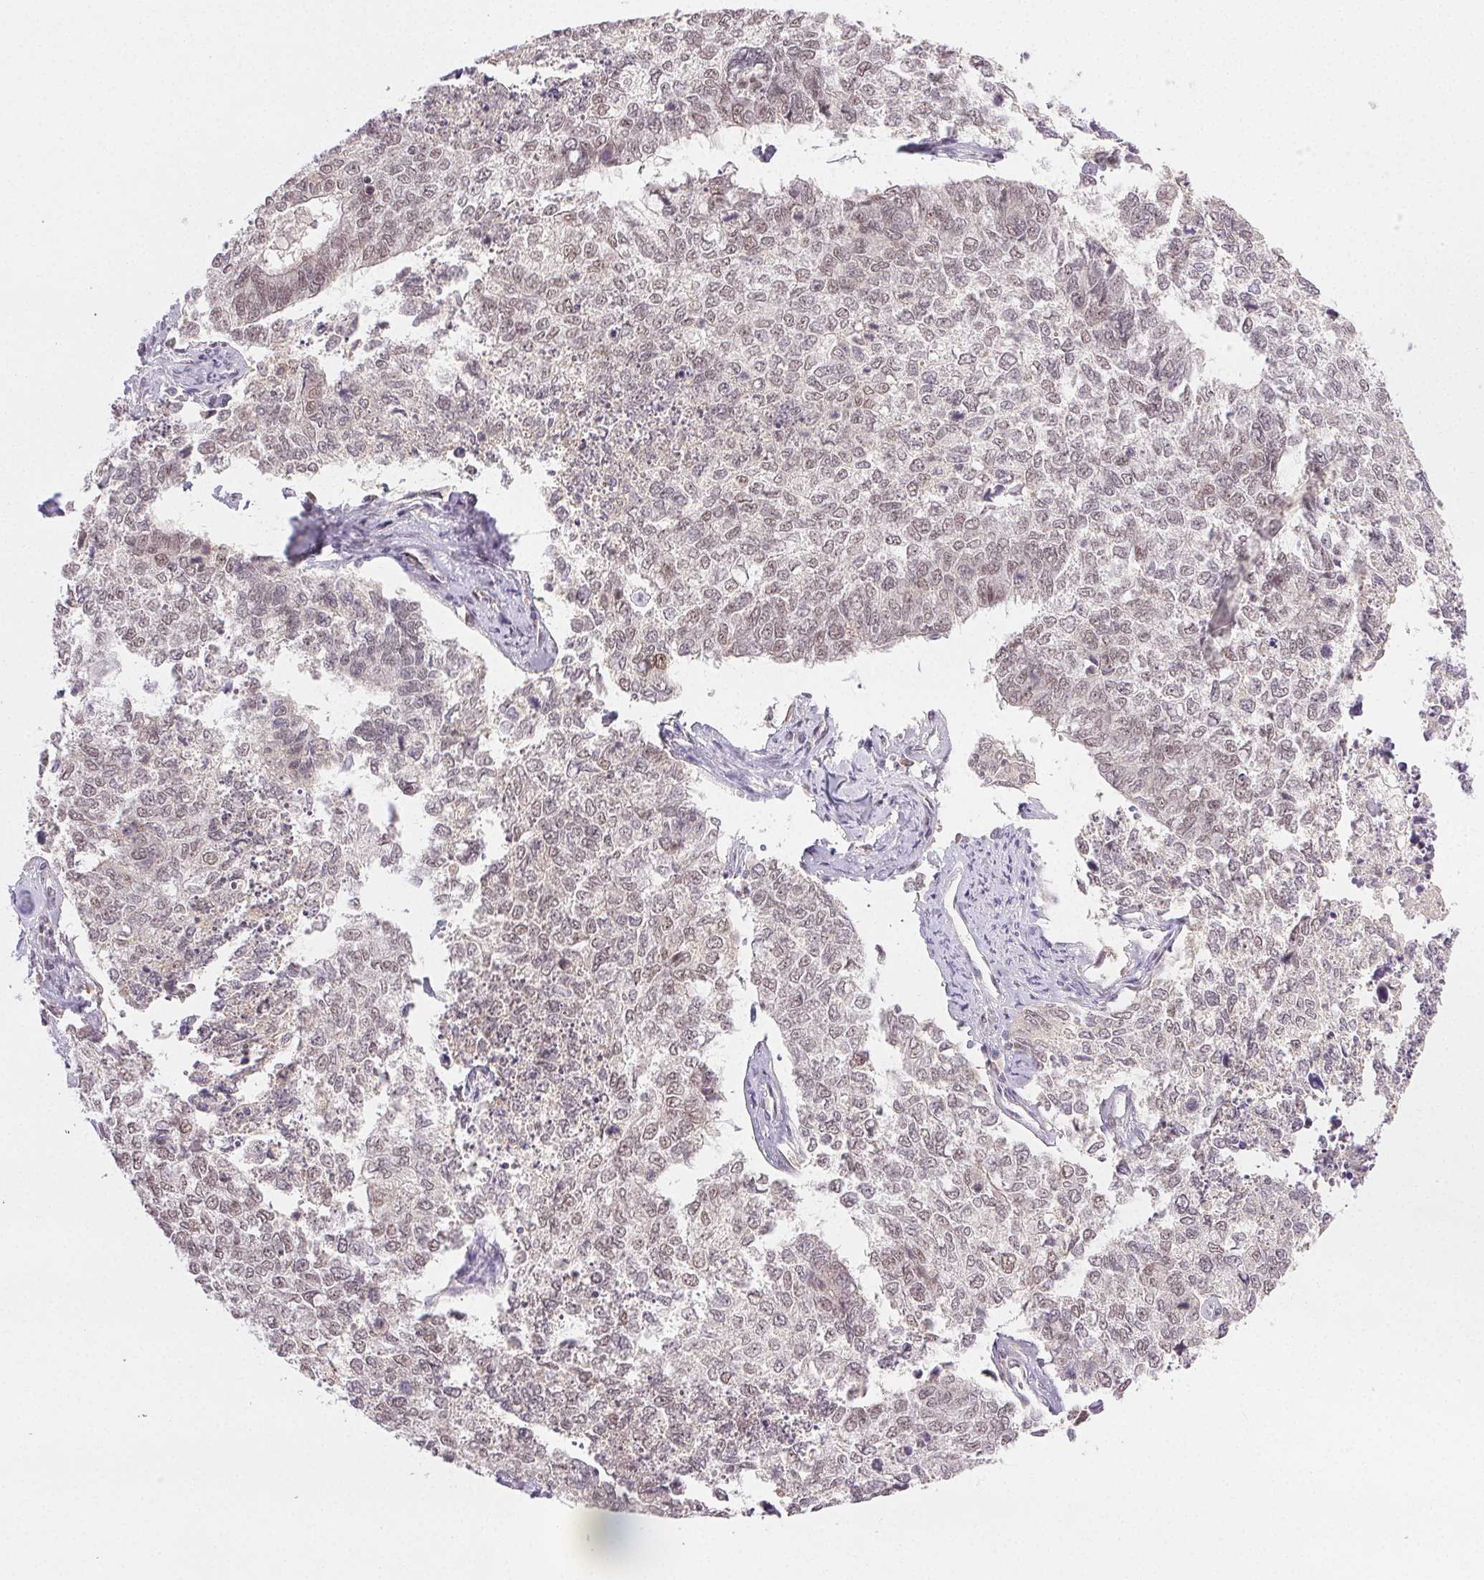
{"staining": {"intensity": "weak", "quantity": "25%-75%", "location": "nuclear"}, "tissue": "cervical cancer", "cell_type": "Tumor cells", "image_type": "cancer", "snomed": [{"axis": "morphology", "description": "Adenocarcinoma, NOS"}, {"axis": "topography", "description": "Cervix"}], "caption": "Human cervical adenocarcinoma stained with a protein marker reveals weak staining in tumor cells.", "gene": "PRPF18", "patient": {"sex": "female", "age": 63}}